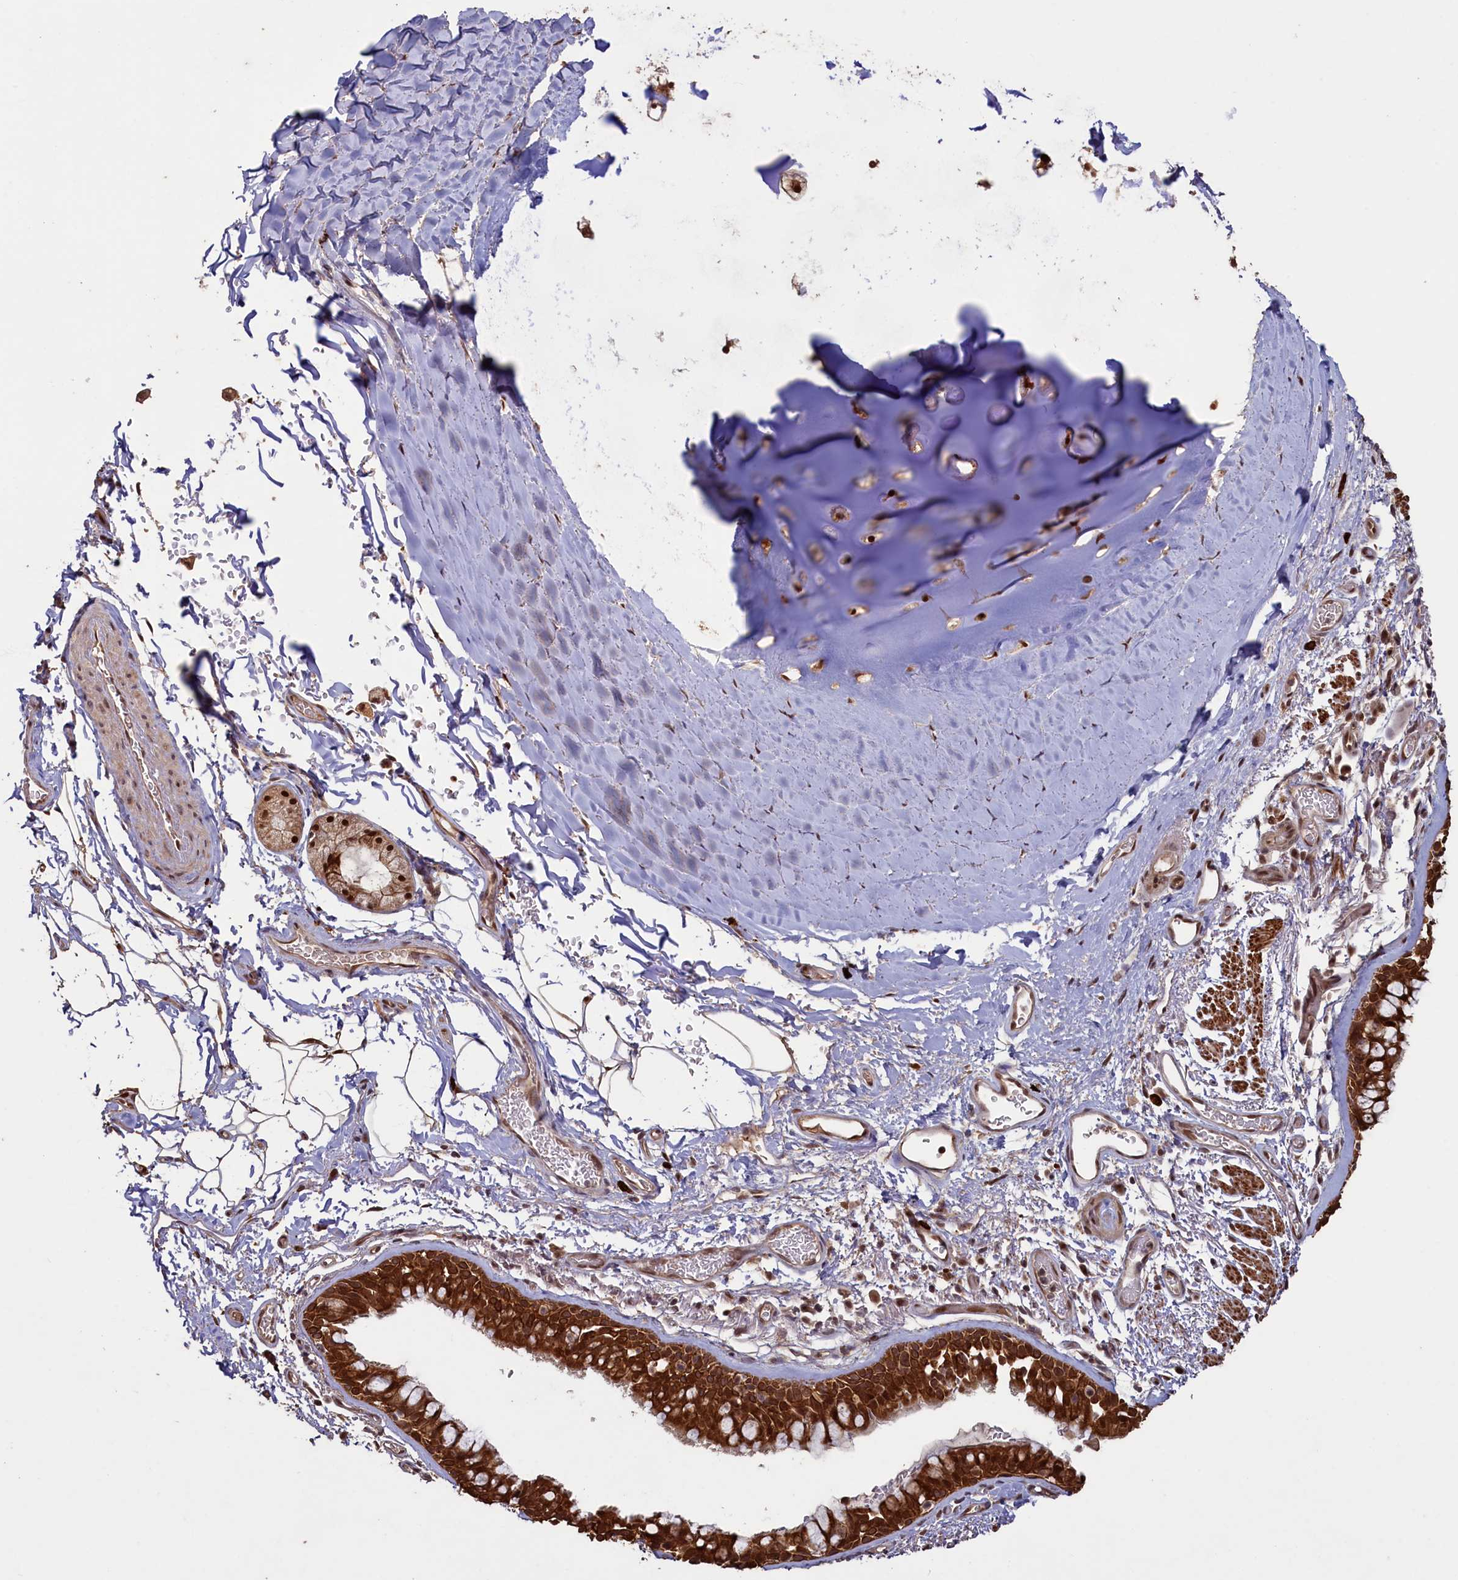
{"staining": {"intensity": "strong", "quantity": ">75%", "location": "cytoplasmic/membranous,nuclear"}, "tissue": "bronchus", "cell_type": "Respiratory epithelial cells", "image_type": "normal", "snomed": [{"axis": "morphology", "description": "Normal tissue, NOS"}, {"axis": "topography", "description": "Bronchus"}], "caption": "Normal bronchus was stained to show a protein in brown. There is high levels of strong cytoplasmic/membranous,nuclear expression in about >75% of respiratory epithelial cells. (IHC, brightfield microscopy, high magnification).", "gene": "NAE1", "patient": {"sex": "male", "age": 65}}